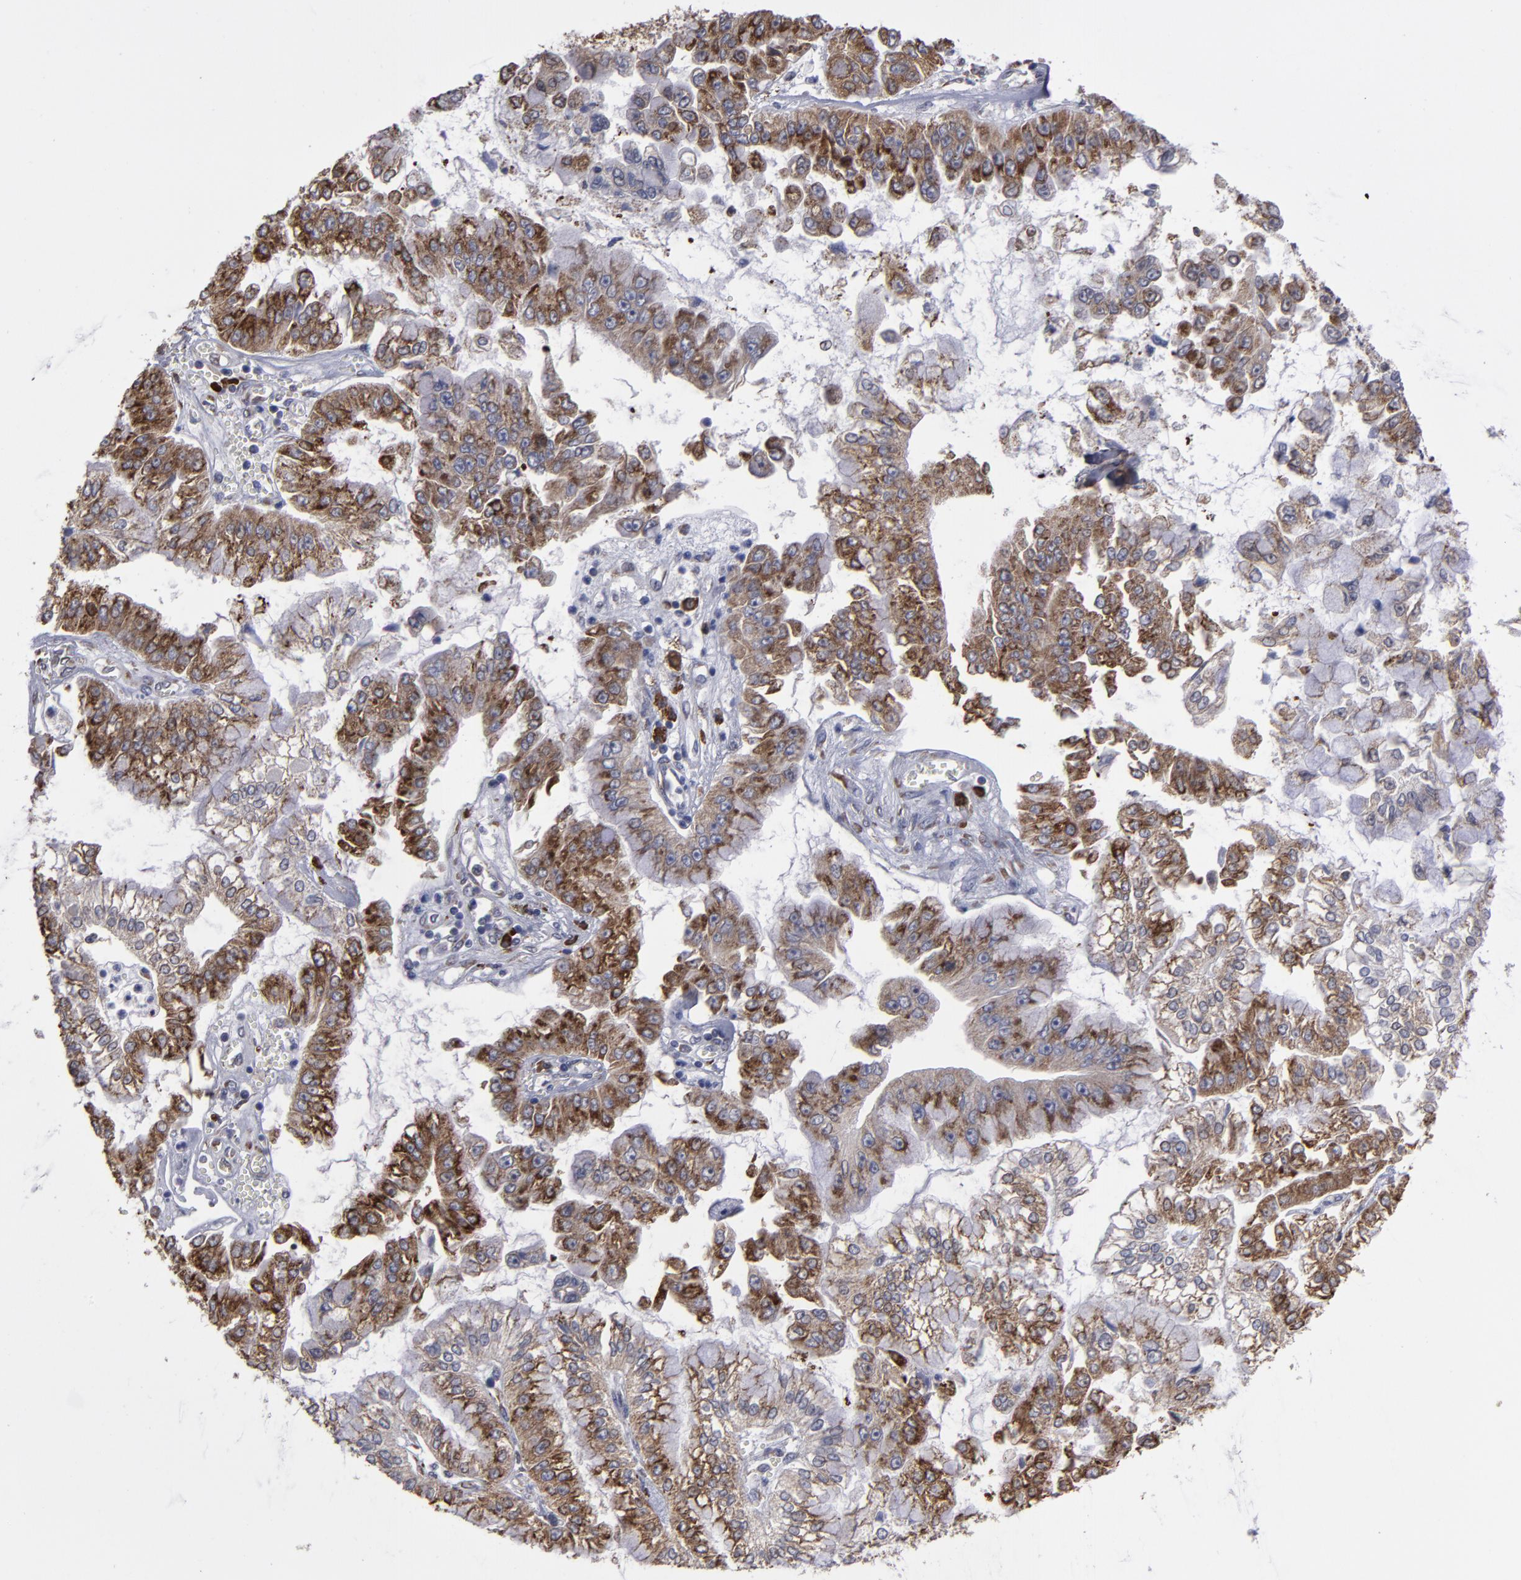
{"staining": {"intensity": "strong", "quantity": ">75%", "location": "cytoplasmic/membranous"}, "tissue": "liver cancer", "cell_type": "Tumor cells", "image_type": "cancer", "snomed": [{"axis": "morphology", "description": "Cholangiocarcinoma"}, {"axis": "topography", "description": "Liver"}], "caption": "The histopathology image demonstrates a brown stain indicating the presence of a protein in the cytoplasmic/membranous of tumor cells in liver cholangiocarcinoma.", "gene": "SND1", "patient": {"sex": "female", "age": 79}}